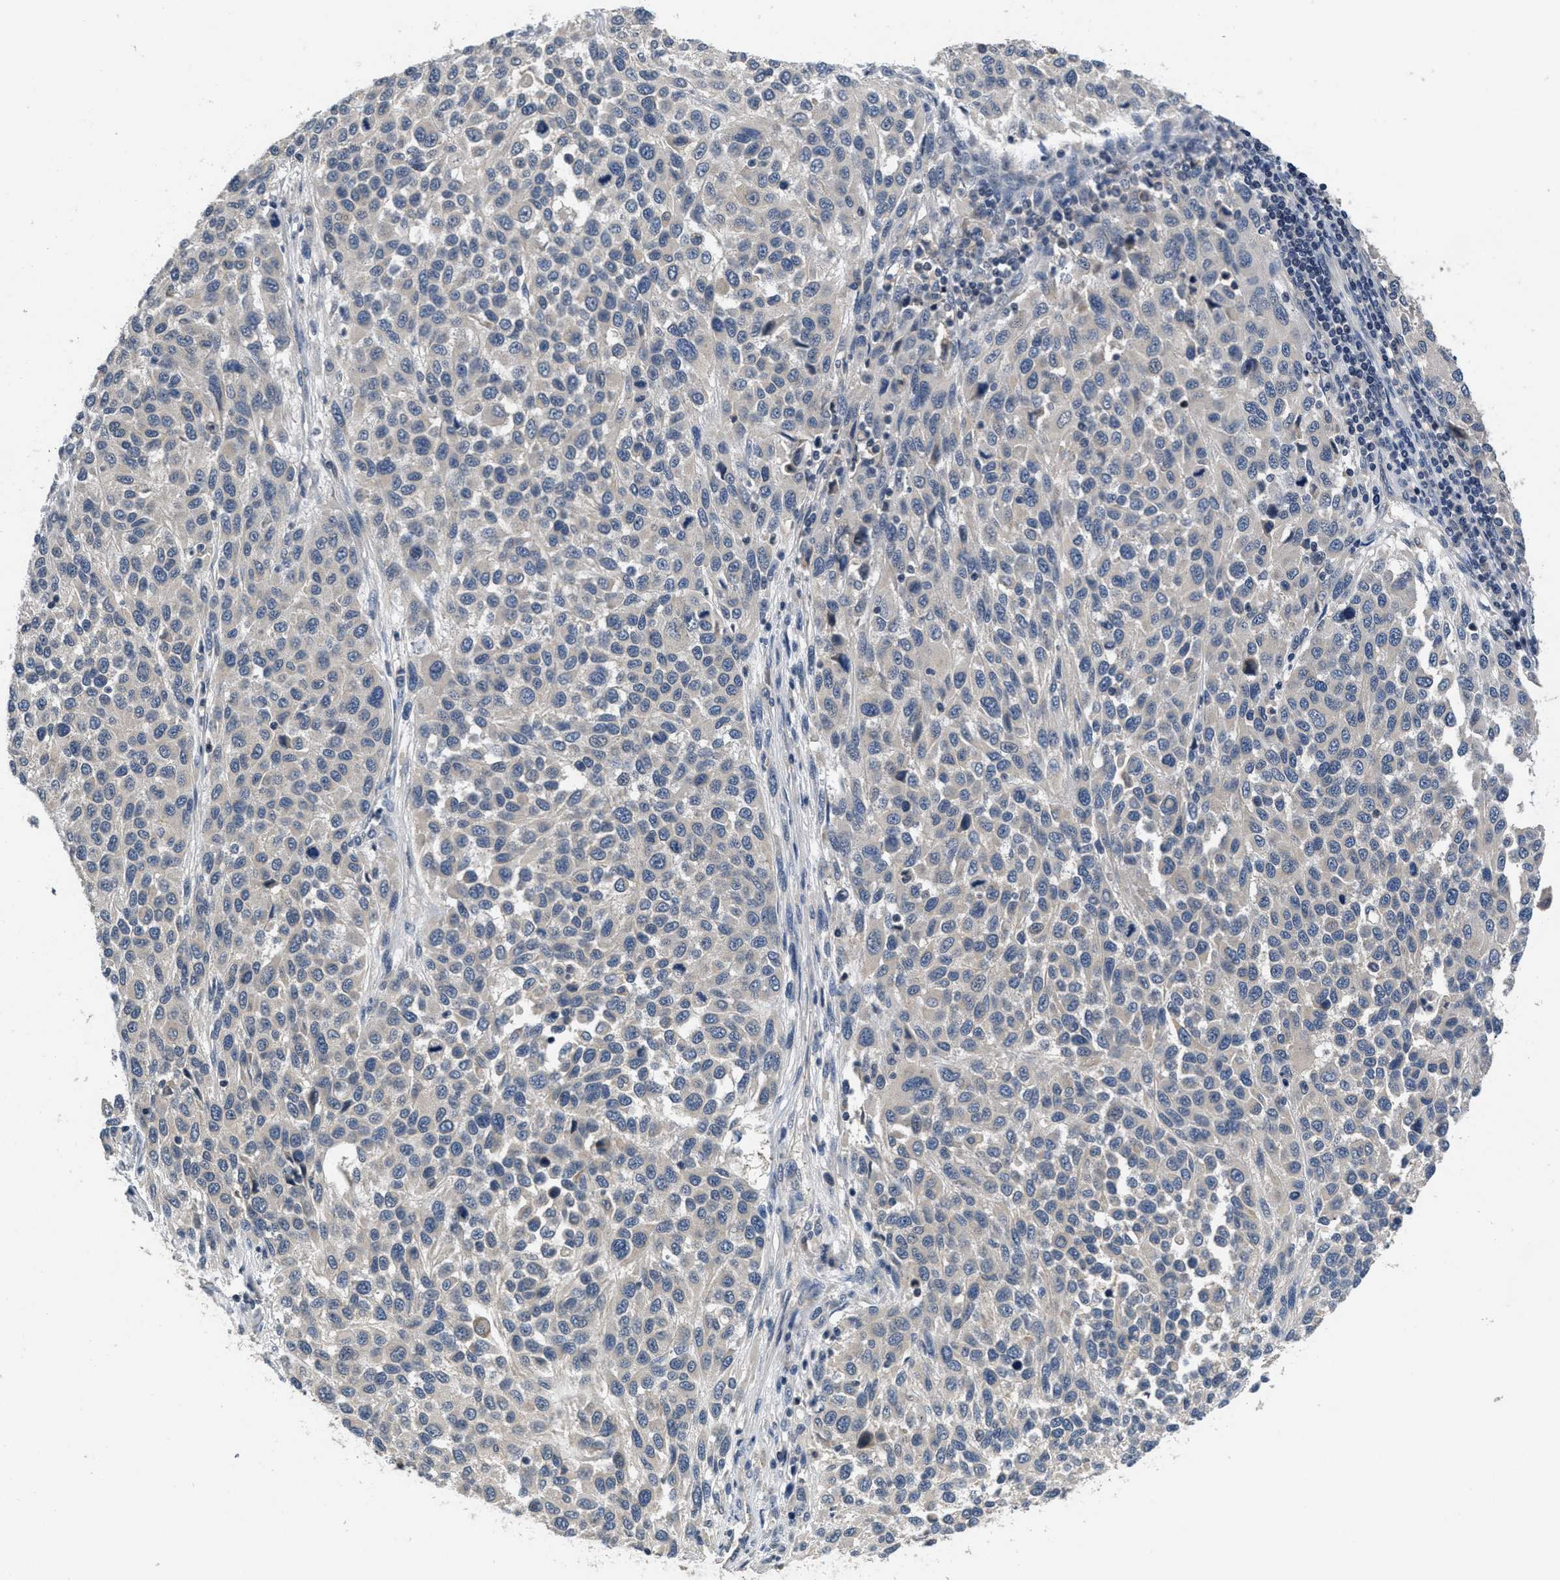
{"staining": {"intensity": "negative", "quantity": "none", "location": "none"}, "tissue": "melanoma", "cell_type": "Tumor cells", "image_type": "cancer", "snomed": [{"axis": "morphology", "description": "Malignant melanoma, Metastatic site"}, {"axis": "topography", "description": "Lymph node"}], "caption": "A high-resolution photomicrograph shows immunohistochemistry staining of melanoma, which exhibits no significant positivity in tumor cells.", "gene": "ANGPT1", "patient": {"sex": "male", "age": 61}}